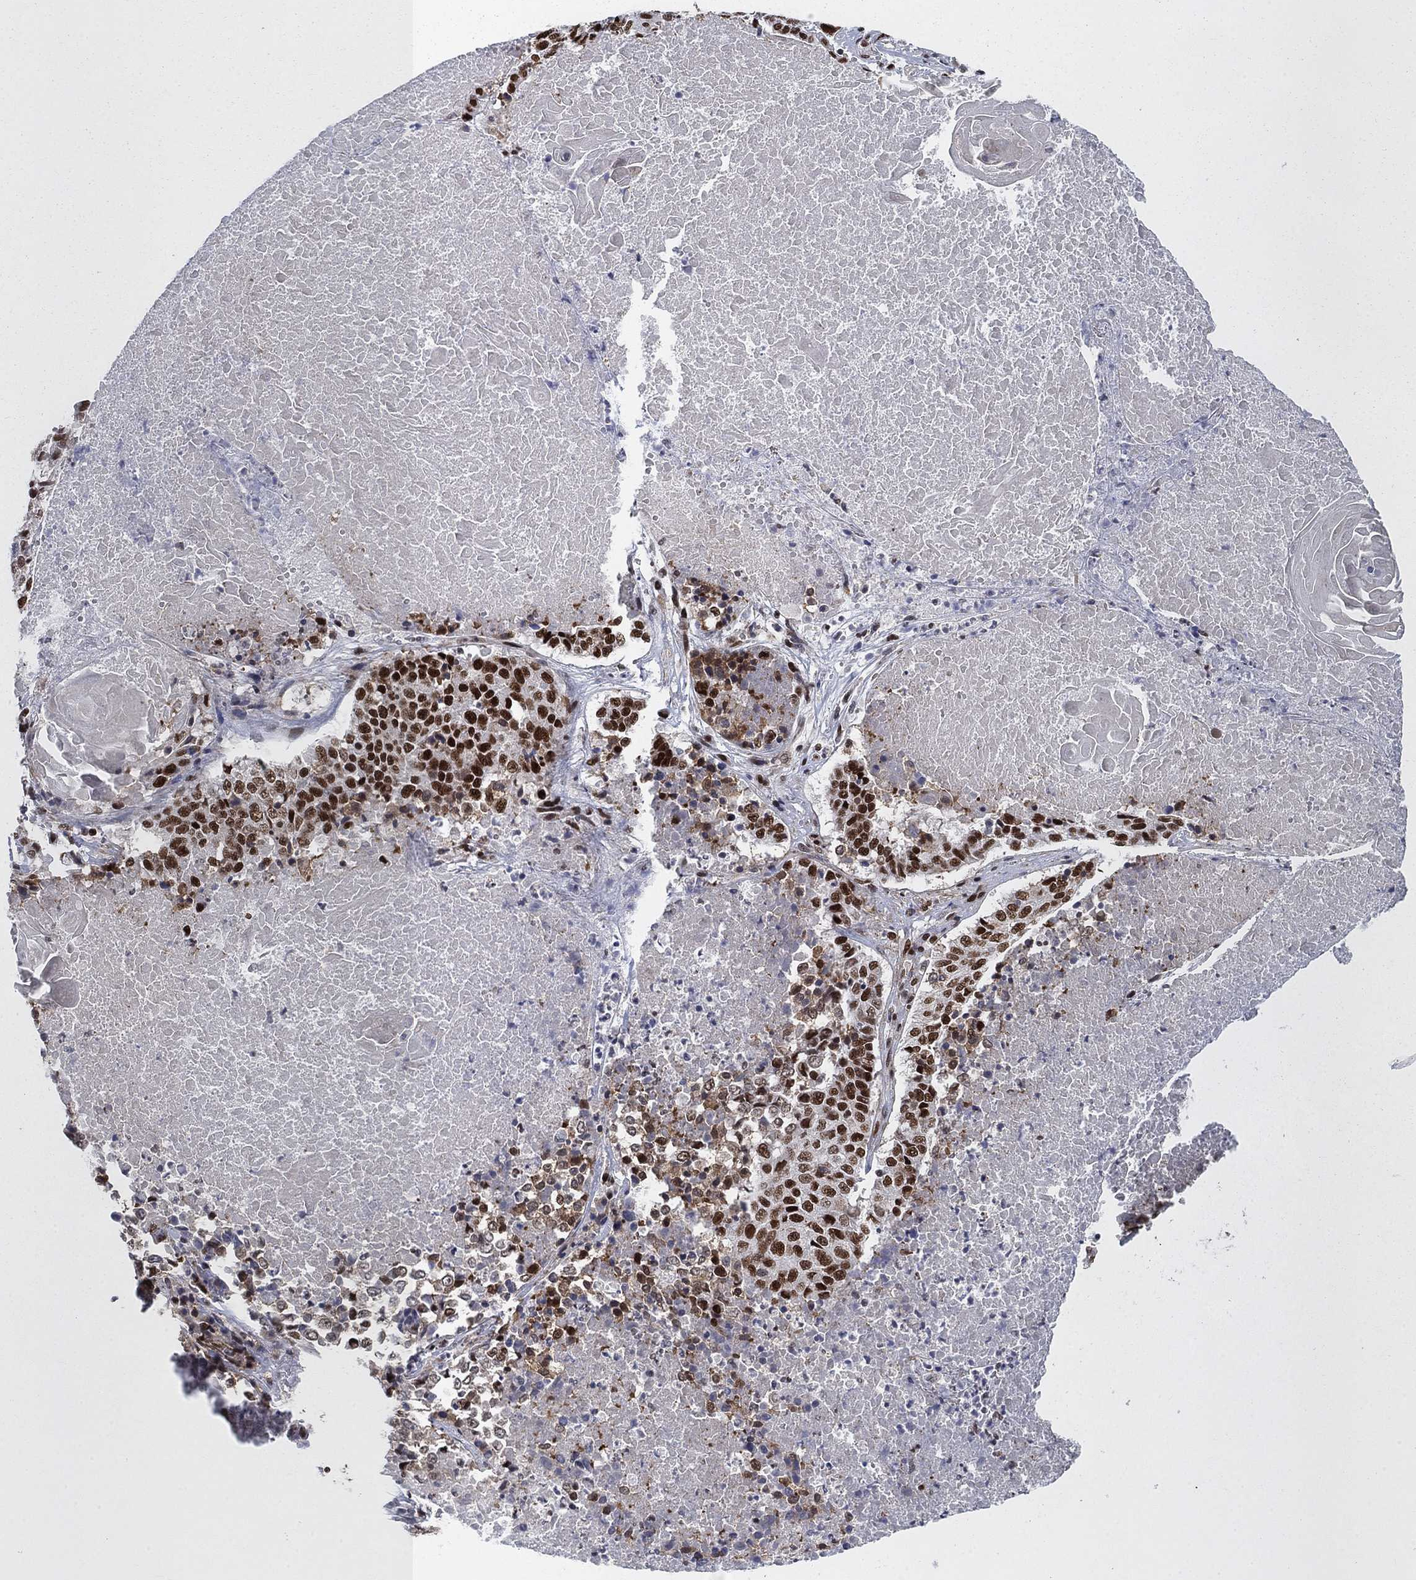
{"staining": {"intensity": "strong", "quantity": ">75%", "location": "nuclear"}, "tissue": "lung cancer", "cell_type": "Tumor cells", "image_type": "cancer", "snomed": [{"axis": "morphology", "description": "Squamous cell carcinoma, NOS"}, {"axis": "topography", "description": "Lung"}], "caption": "IHC image of neoplastic tissue: squamous cell carcinoma (lung) stained using immunohistochemistry shows high levels of strong protein expression localized specifically in the nuclear of tumor cells, appearing as a nuclear brown color.", "gene": "RPRD1B", "patient": {"sex": "male", "age": 64}}